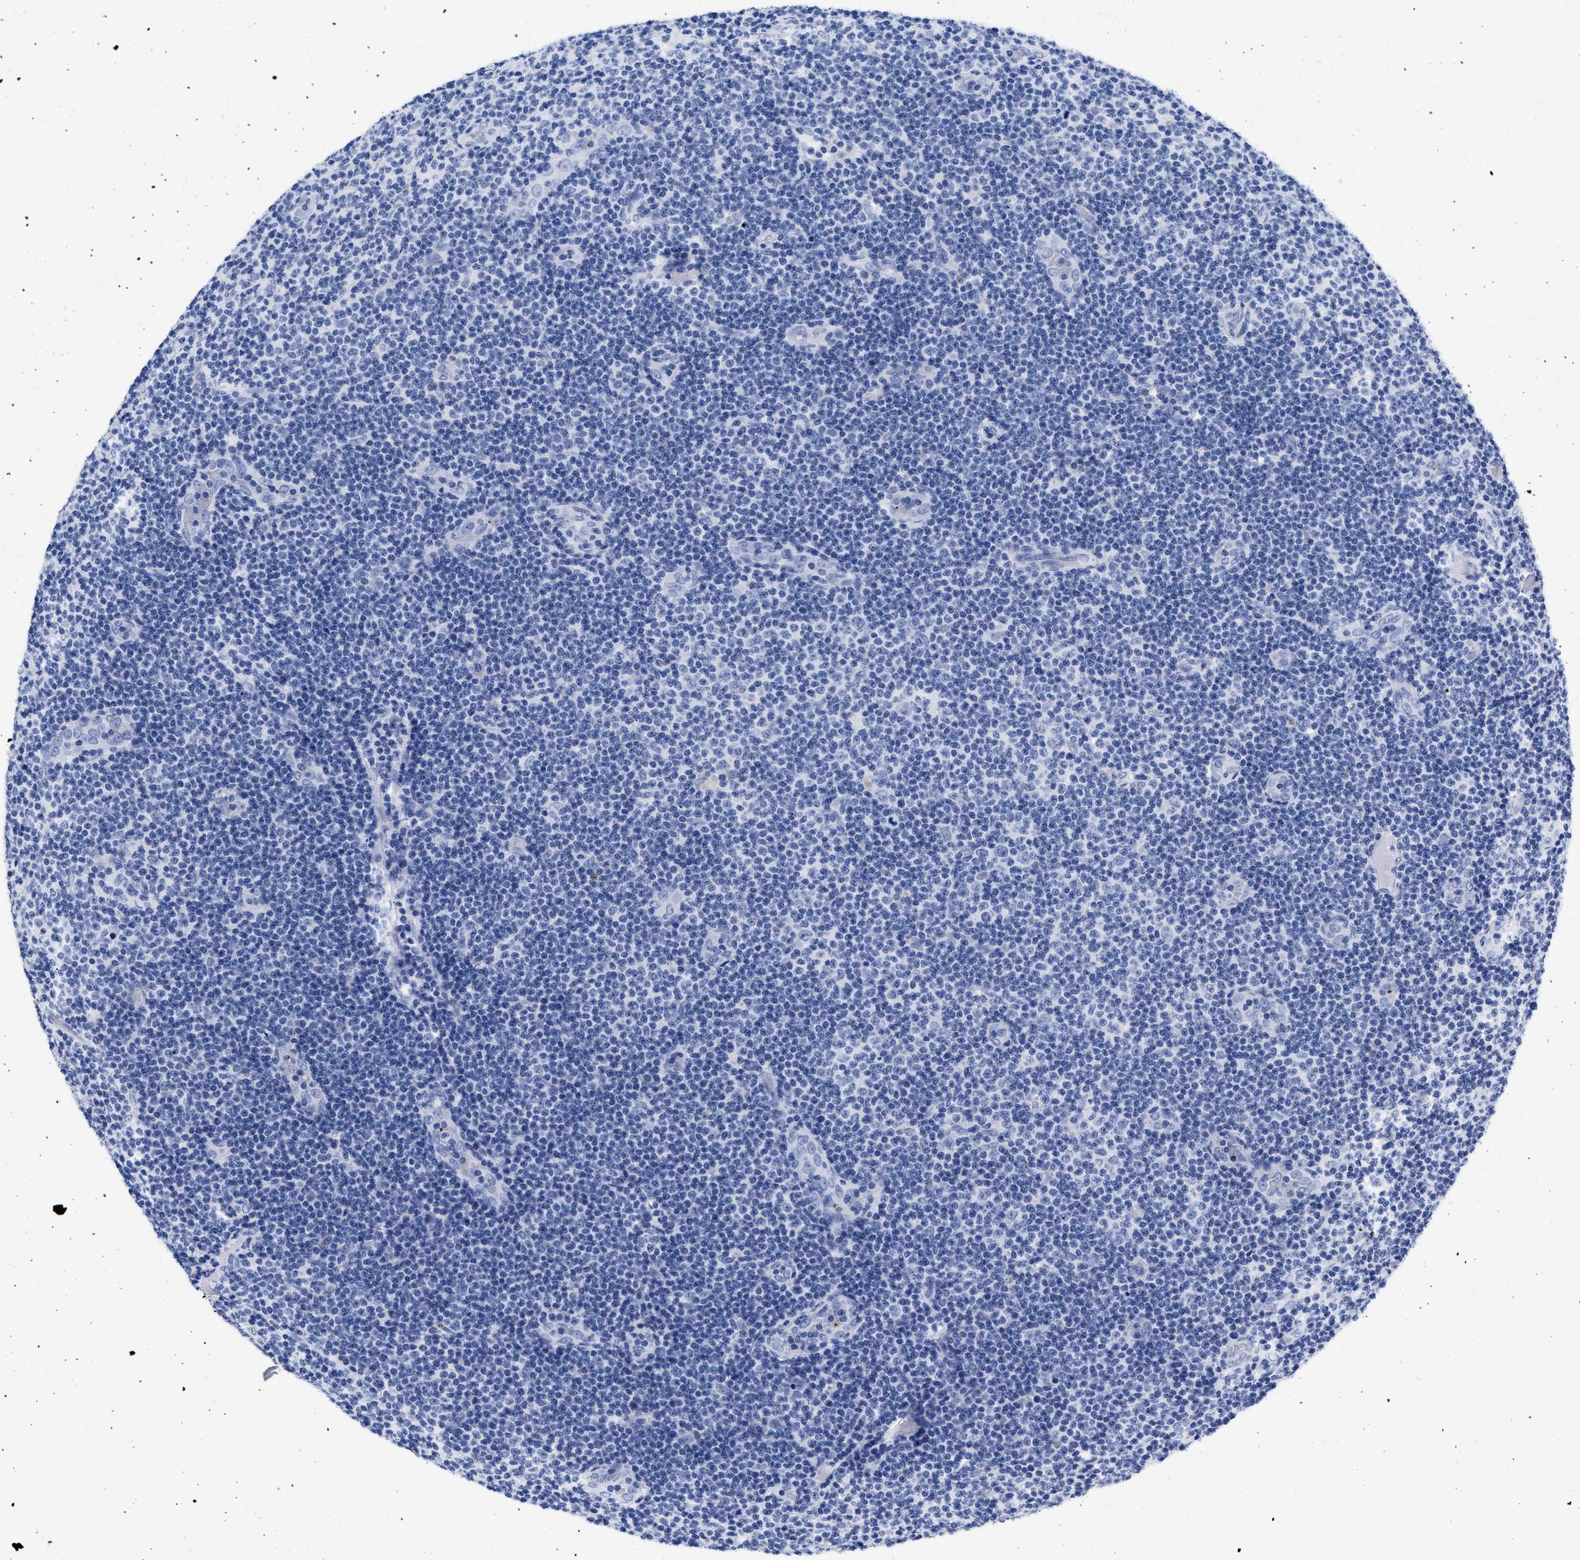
{"staining": {"intensity": "negative", "quantity": "none", "location": "none"}, "tissue": "lymphoma", "cell_type": "Tumor cells", "image_type": "cancer", "snomed": [{"axis": "morphology", "description": "Malignant lymphoma, non-Hodgkin's type, Low grade"}, {"axis": "topography", "description": "Lymph node"}], "caption": "The photomicrograph demonstrates no significant positivity in tumor cells of low-grade malignant lymphoma, non-Hodgkin's type. (Immunohistochemistry (ihc), brightfield microscopy, high magnification).", "gene": "TREML1", "patient": {"sex": "male", "age": 83}}